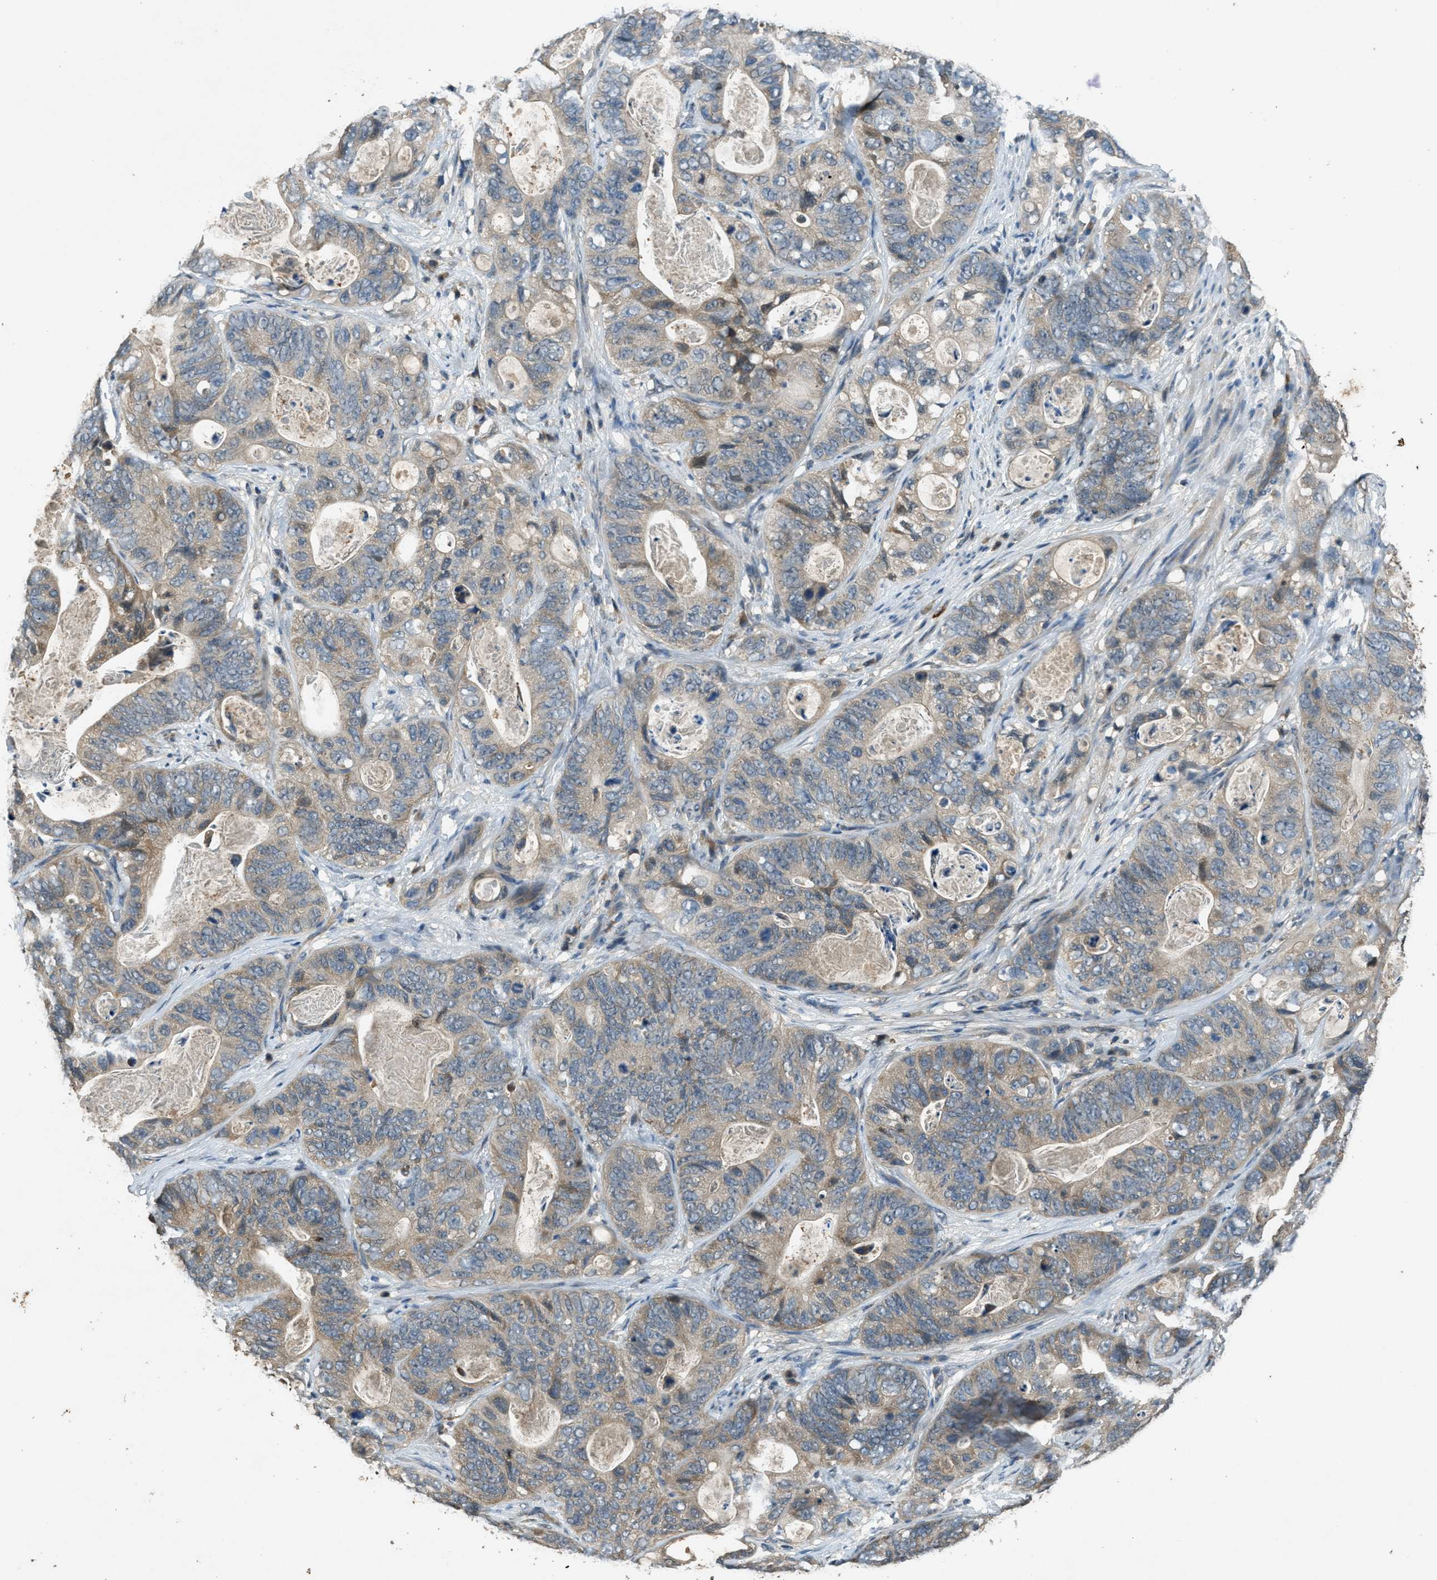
{"staining": {"intensity": "weak", "quantity": ">75%", "location": "cytoplasmic/membranous"}, "tissue": "stomach cancer", "cell_type": "Tumor cells", "image_type": "cancer", "snomed": [{"axis": "morphology", "description": "Adenocarcinoma, NOS"}, {"axis": "topography", "description": "Stomach"}], "caption": "The image reveals a brown stain indicating the presence of a protein in the cytoplasmic/membranous of tumor cells in stomach cancer. (DAB (3,3'-diaminobenzidine) IHC with brightfield microscopy, high magnification).", "gene": "DUSP6", "patient": {"sex": "female", "age": 89}}